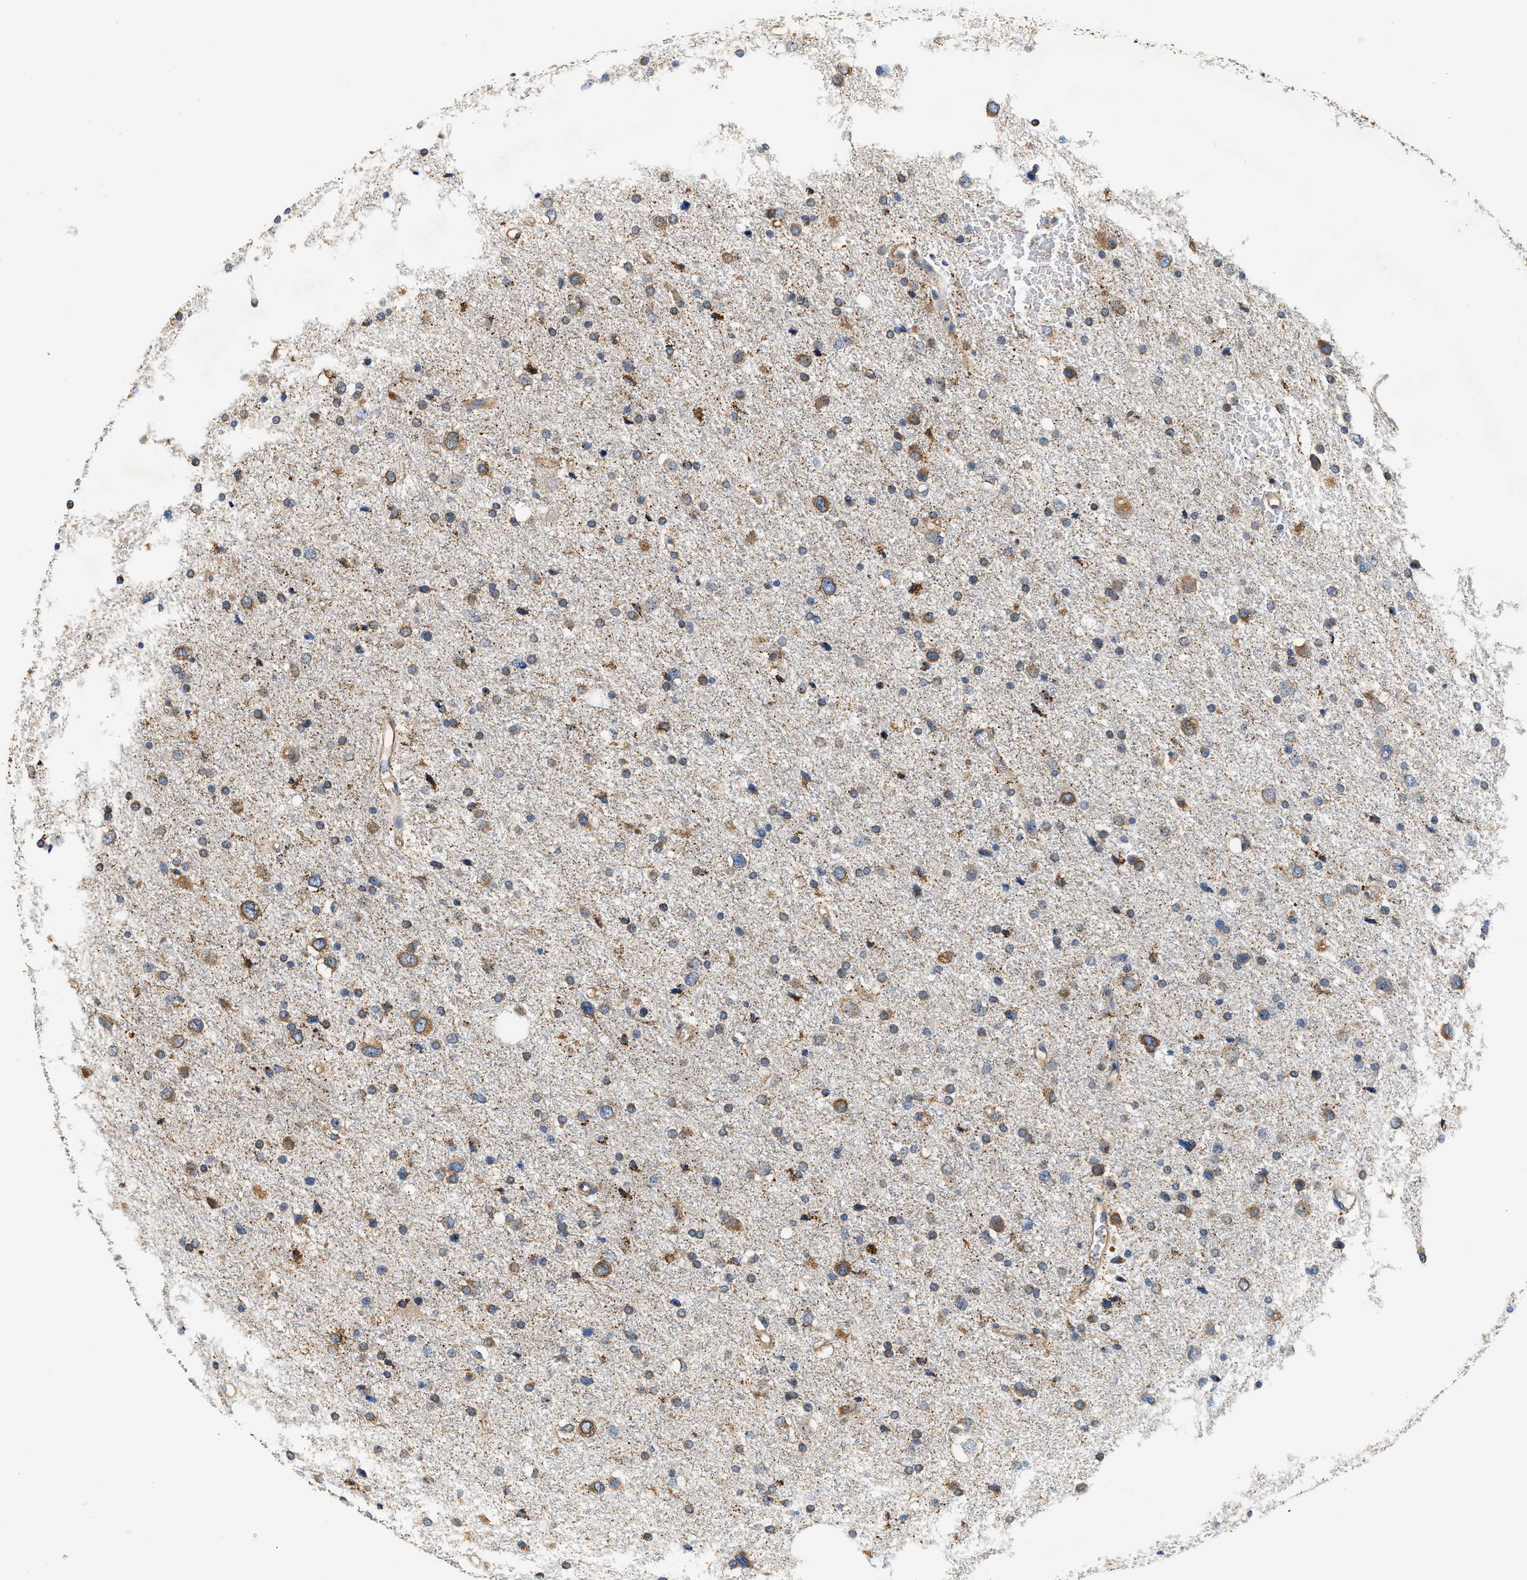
{"staining": {"intensity": "moderate", "quantity": ">75%", "location": "cytoplasmic/membranous"}, "tissue": "glioma", "cell_type": "Tumor cells", "image_type": "cancer", "snomed": [{"axis": "morphology", "description": "Glioma, malignant, Low grade"}, {"axis": "topography", "description": "Brain"}], "caption": "Protein expression analysis of human low-grade glioma (malignant) reveals moderate cytoplasmic/membranous positivity in about >75% of tumor cells.", "gene": "PPP2R1B", "patient": {"sex": "female", "age": 37}}